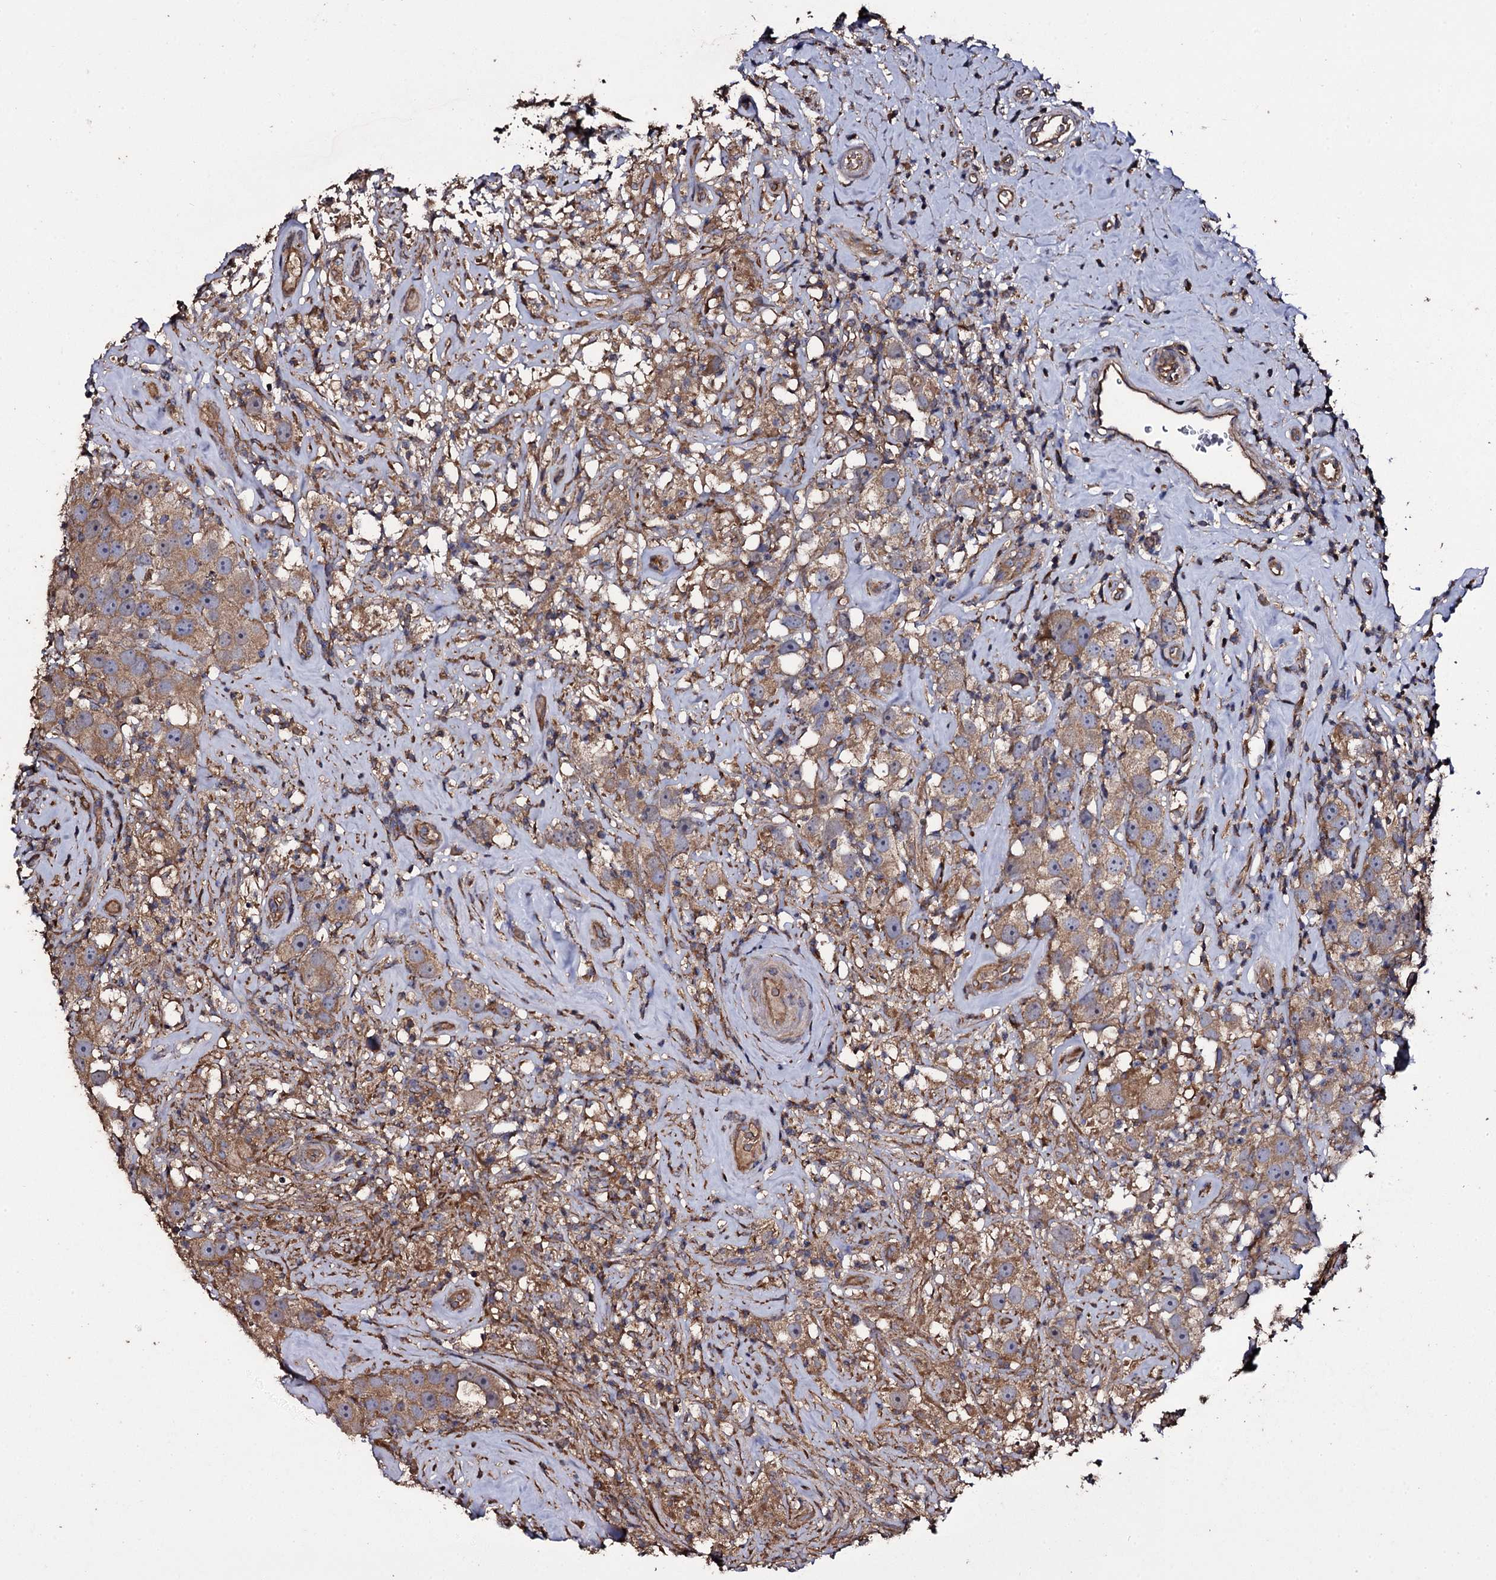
{"staining": {"intensity": "moderate", "quantity": ">75%", "location": "cytoplasmic/membranous"}, "tissue": "testis cancer", "cell_type": "Tumor cells", "image_type": "cancer", "snomed": [{"axis": "morphology", "description": "Seminoma, NOS"}, {"axis": "topography", "description": "Testis"}], "caption": "Immunohistochemical staining of testis cancer (seminoma) reveals medium levels of moderate cytoplasmic/membranous positivity in about >75% of tumor cells. The protein is stained brown, and the nuclei are stained in blue (DAB IHC with brightfield microscopy, high magnification).", "gene": "TTC23", "patient": {"sex": "male", "age": 49}}